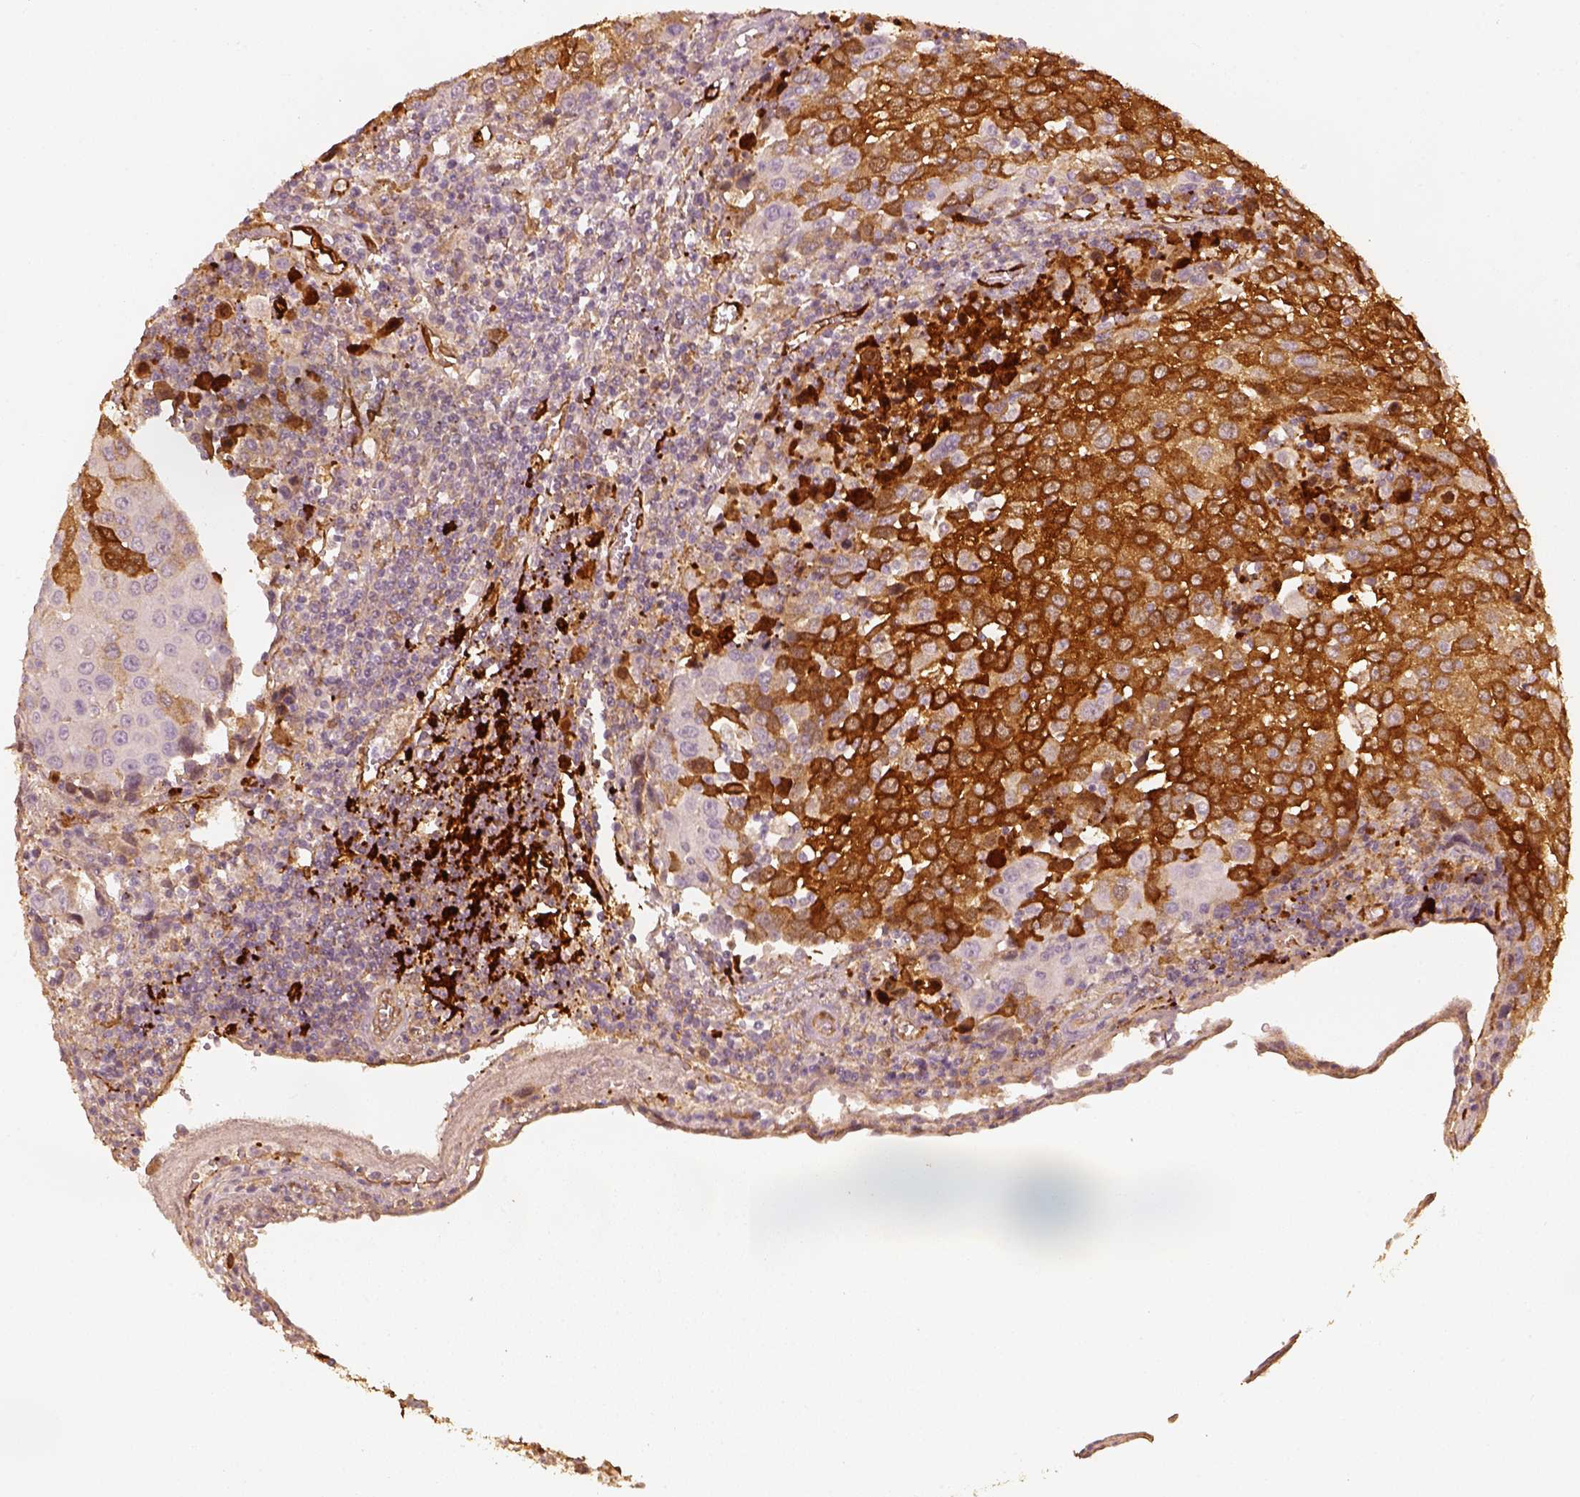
{"staining": {"intensity": "strong", "quantity": "25%-75%", "location": "cytoplasmic/membranous"}, "tissue": "urothelial cancer", "cell_type": "Tumor cells", "image_type": "cancer", "snomed": [{"axis": "morphology", "description": "Urothelial carcinoma, High grade"}, {"axis": "topography", "description": "Urinary bladder"}], "caption": "Immunohistochemical staining of human urothelial carcinoma (high-grade) demonstrates strong cytoplasmic/membranous protein expression in about 25%-75% of tumor cells.", "gene": "FSCN1", "patient": {"sex": "female", "age": 85}}